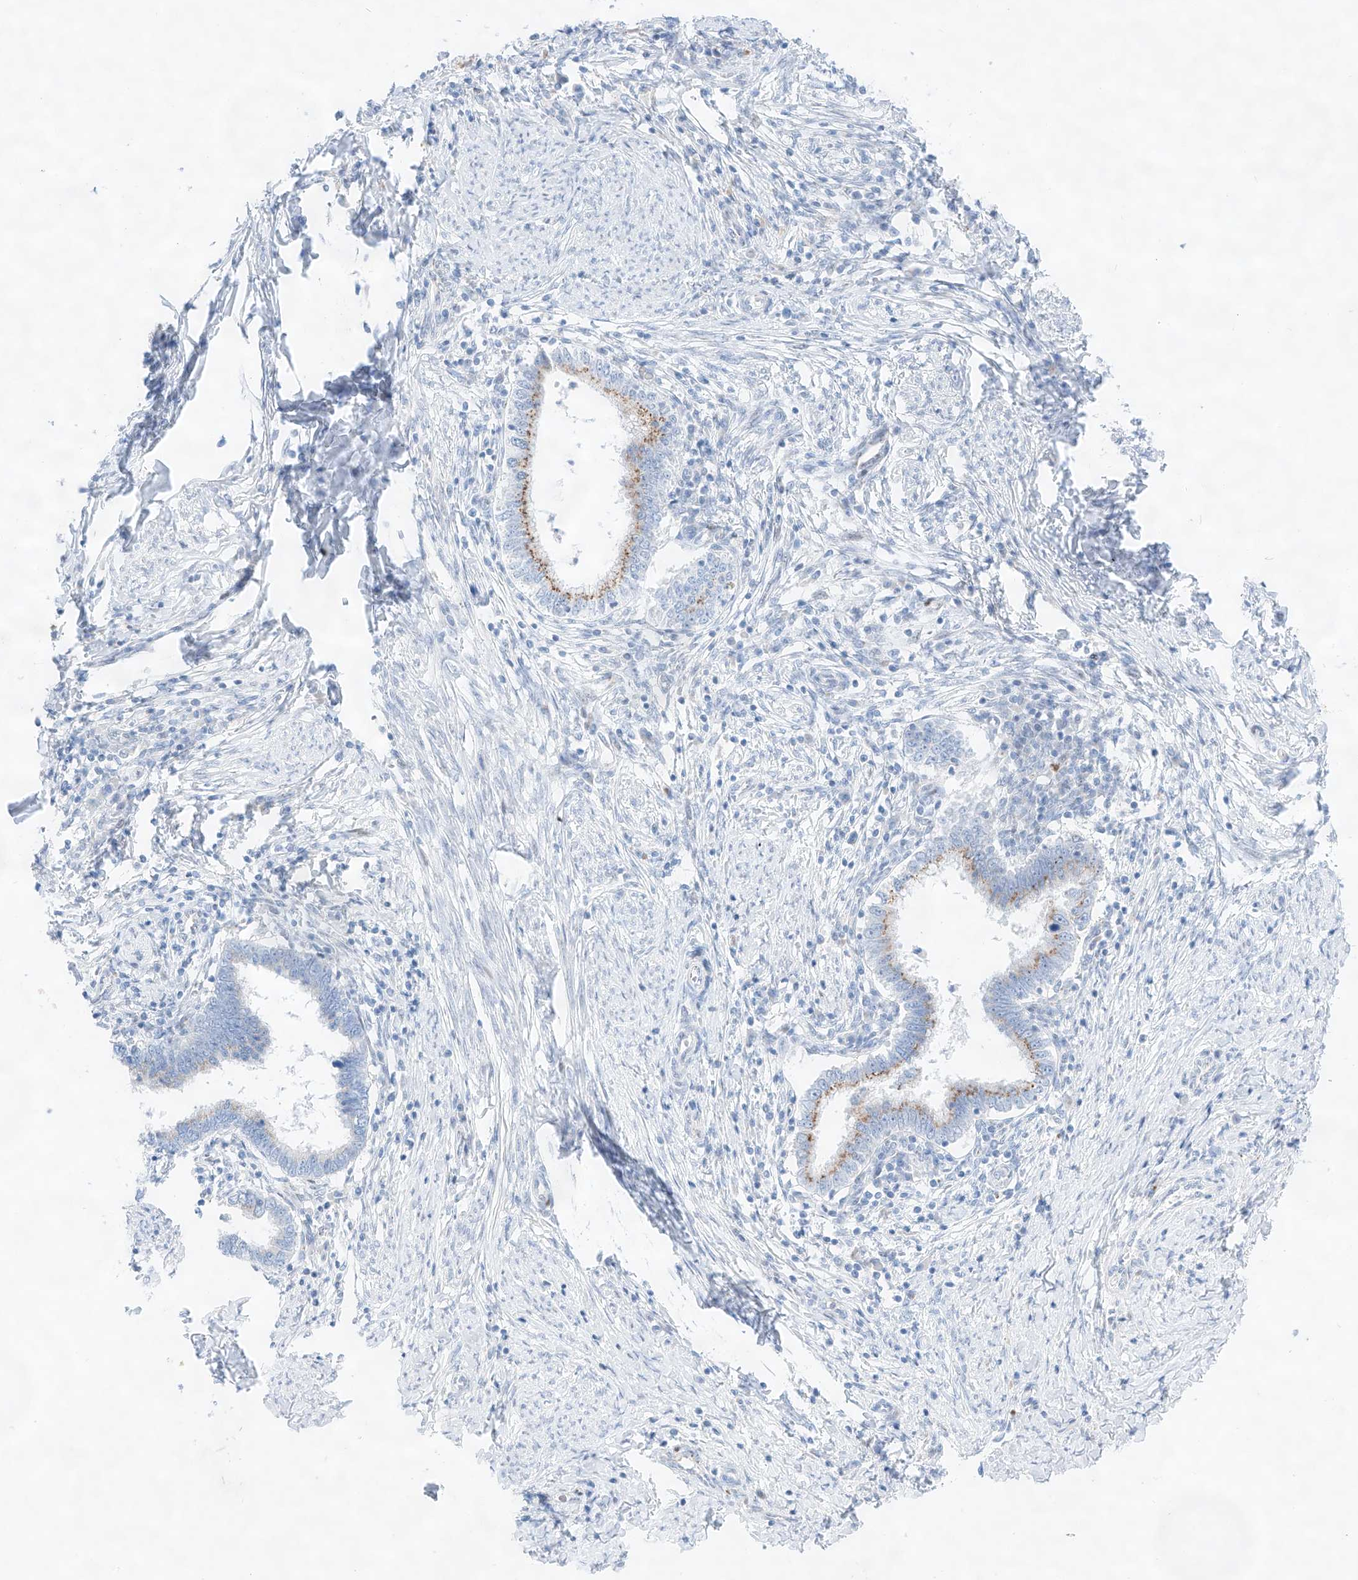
{"staining": {"intensity": "moderate", "quantity": "25%-75%", "location": "cytoplasmic/membranous"}, "tissue": "cervical cancer", "cell_type": "Tumor cells", "image_type": "cancer", "snomed": [{"axis": "morphology", "description": "Adenocarcinoma, NOS"}, {"axis": "topography", "description": "Cervix"}], "caption": "High-magnification brightfield microscopy of cervical cancer stained with DAB (3,3'-diaminobenzidine) (brown) and counterstained with hematoxylin (blue). tumor cells exhibit moderate cytoplasmic/membranous staining is appreciated in about25%-75% of cells.", "gene": "NT5C3B", "patient": {"sex": "female", "age": 36}}